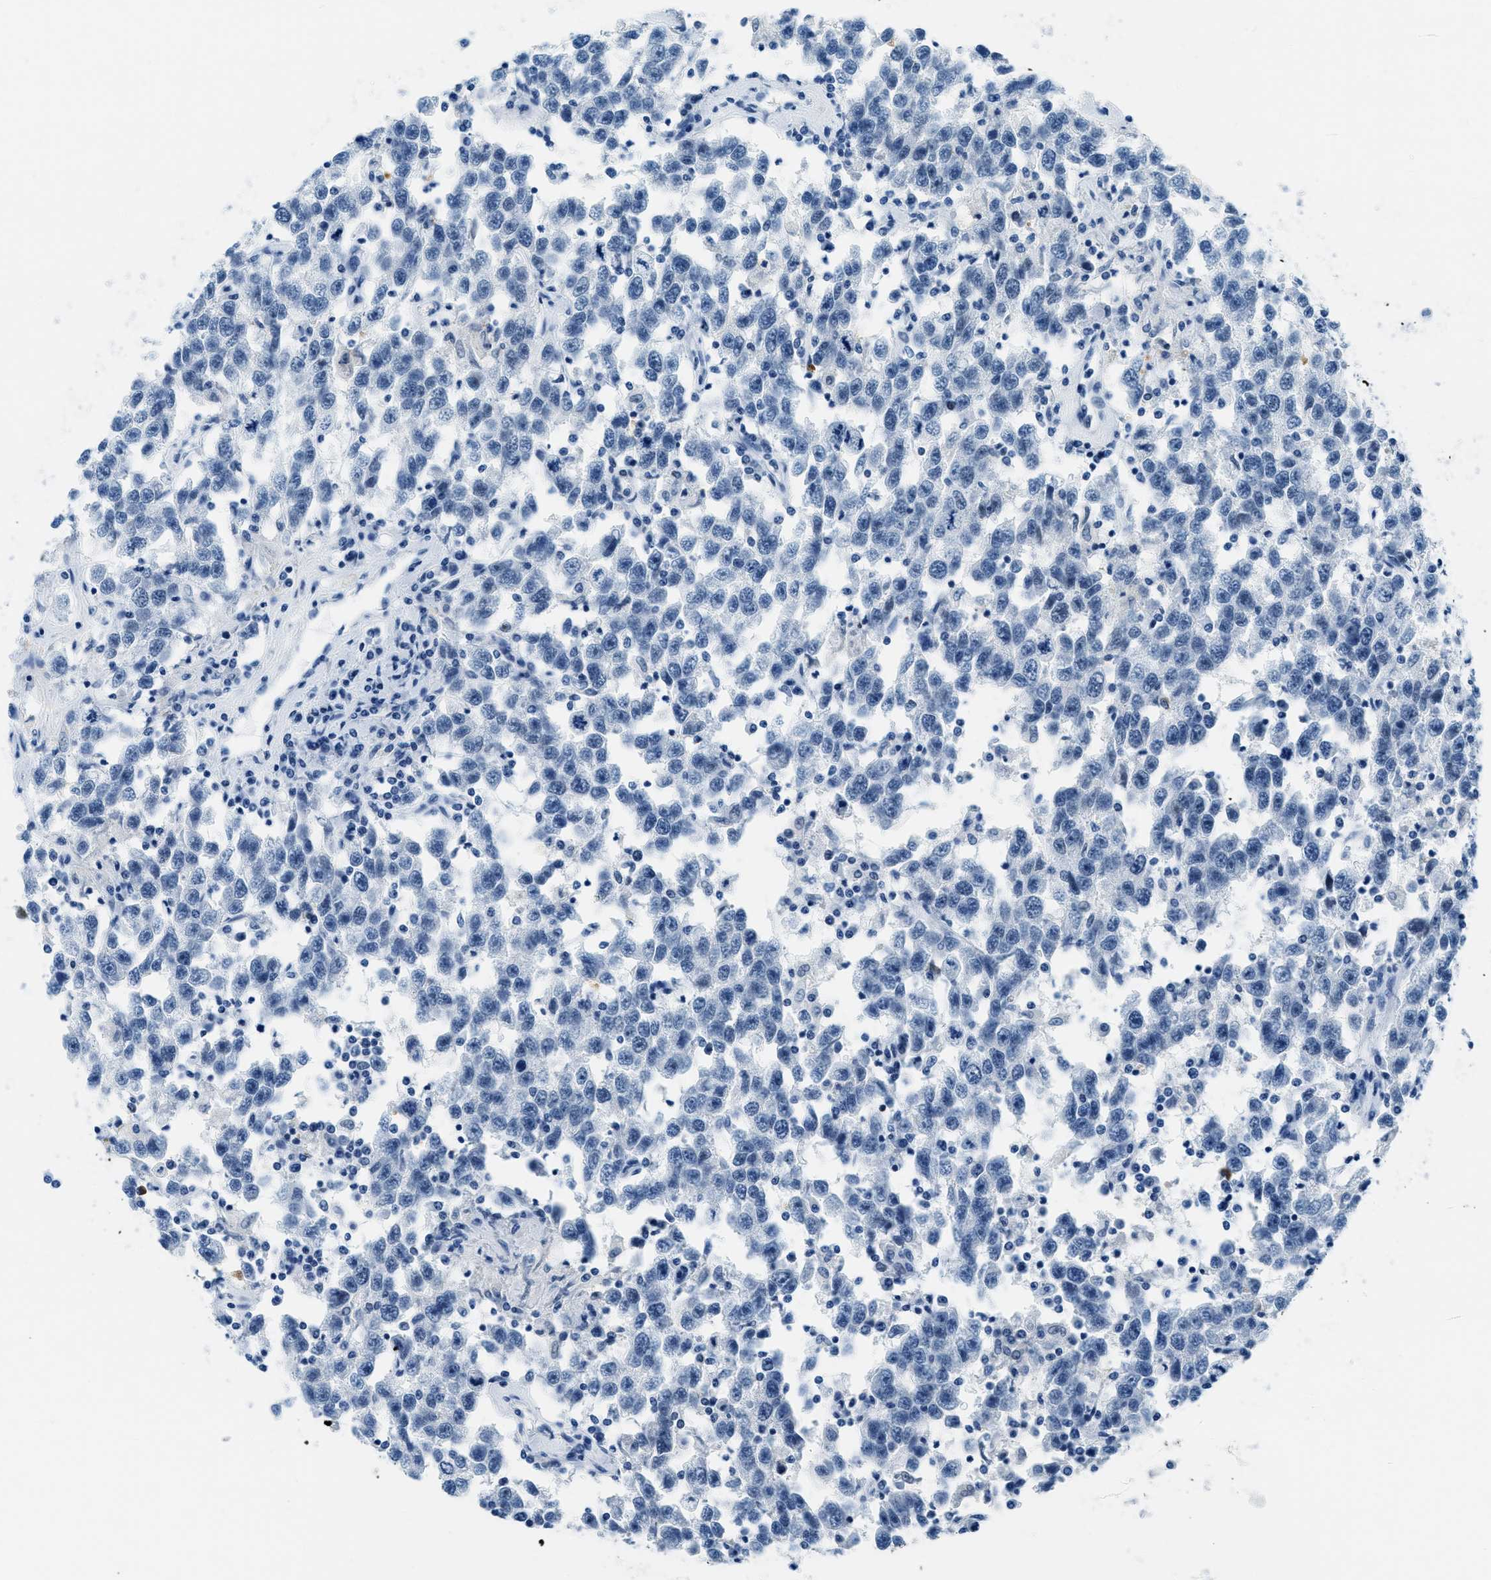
{"staining": {"intensity": "negative", "quantity": "none", "location": "none"}, "tissue": "testis cancer", "cell_type": "Tumor cells", "image_type": "cancer", "snomed": [{"axis": "morphology", "description": "Seminoma, NOS"}, {"axis": "topography", "description": "Testis"}], "caption": "Immunohistochemistry (IHC) micrograph of human testis seminoma stained for a protein (brown), which exhibits no expression in tumor cells.", "gene": "PLA2G2A", "patient": {"sex": "male", "age": 41}}